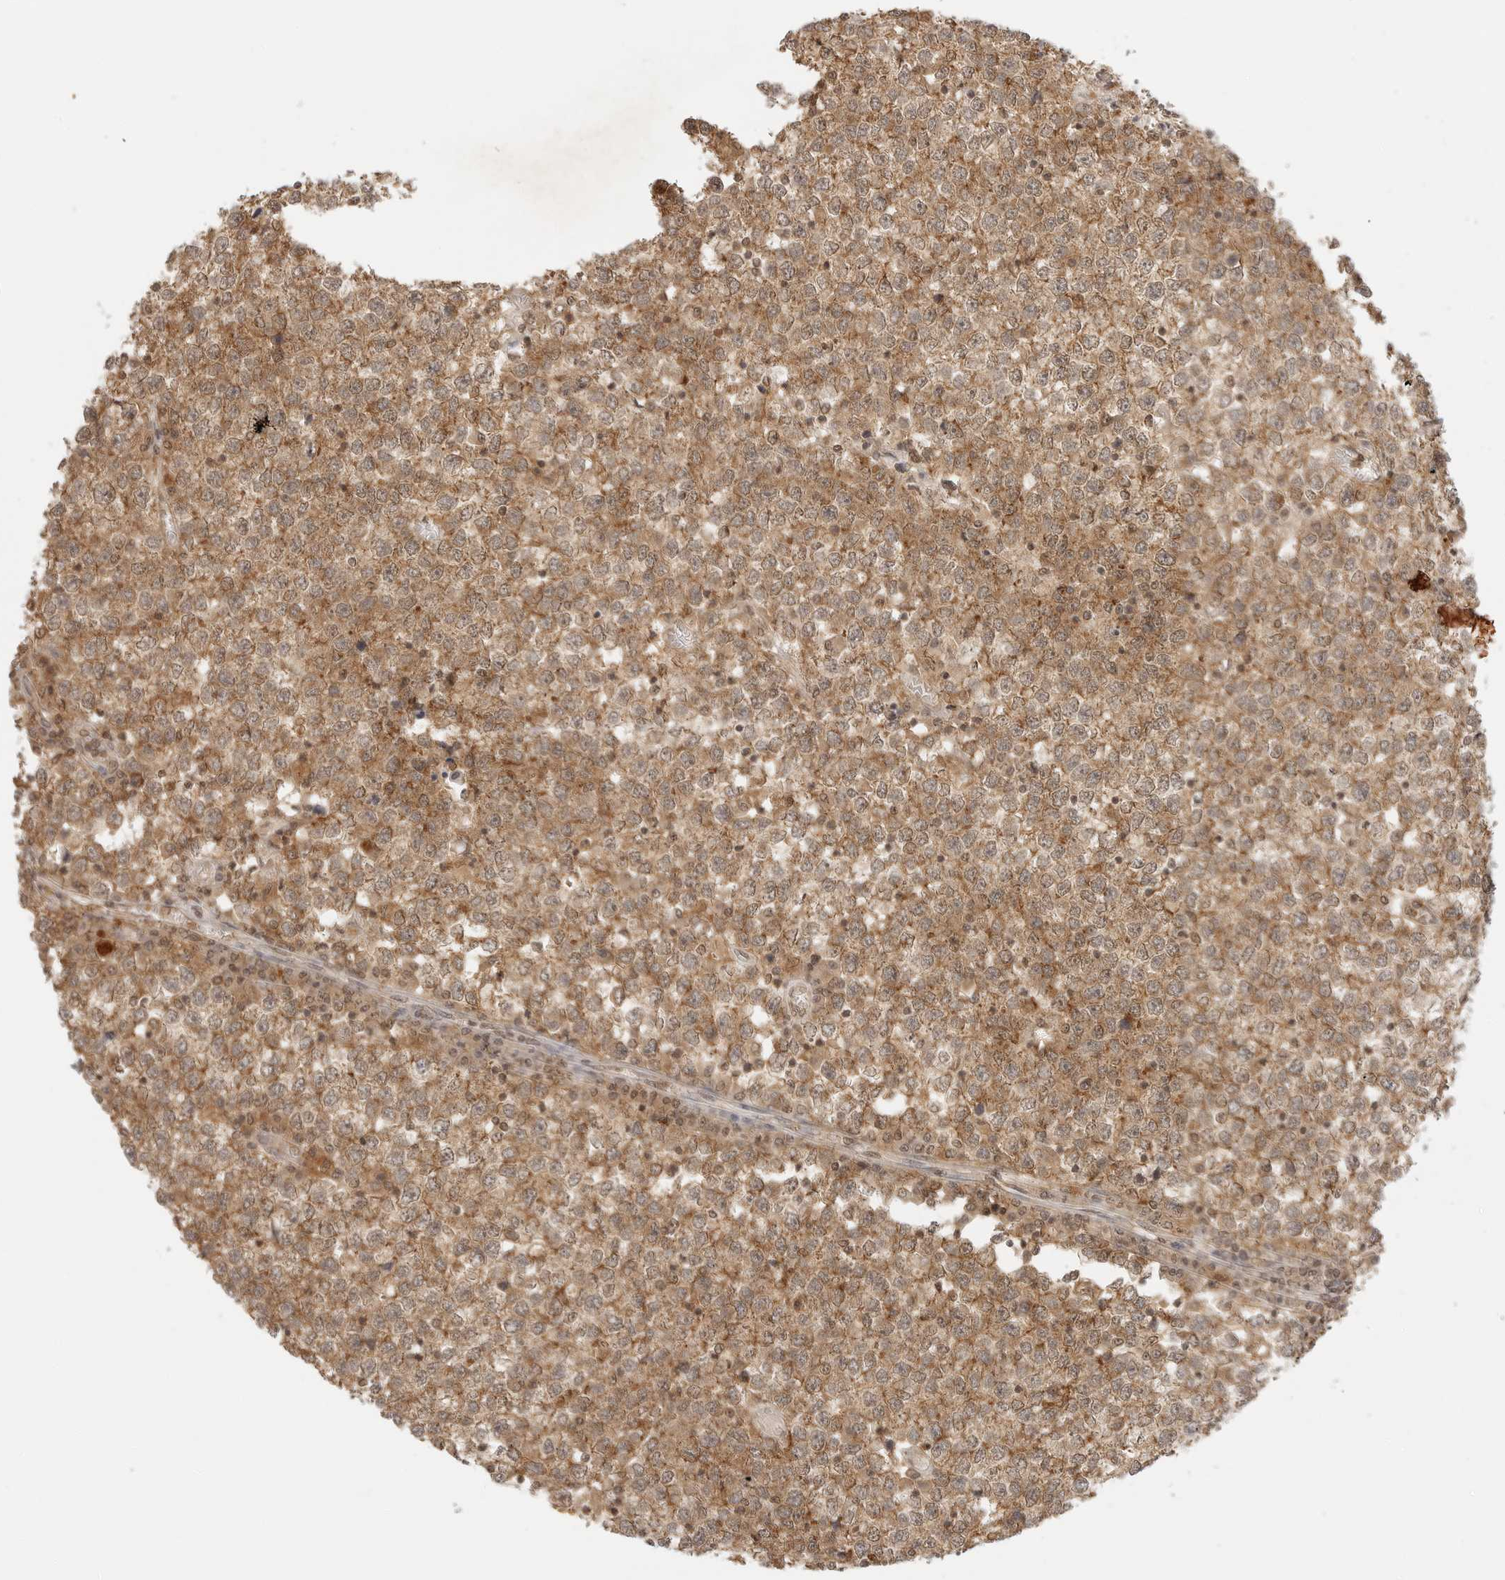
{"staining": {"intensity": "moderate", "quantity": ">75%", "location": "cytoplasmic/membranous"}, "tissue": "testis cancer", "cell_type": "Tumor cells", "image_type": "cancer", "snomed": [{"axis": "morphology", "description": "Seminoma, NOS"}, {"axis": "topography", "description": "Testis"}], "caption": "Immunohistochemical staining of human seminoma (testis) shows medium levels of moderate cytoplasmic/membranous protein positivity in approximately >75% of tumor cells.", "gene": "EPHA1", "patient": {"sex": "male", "age": 65}}